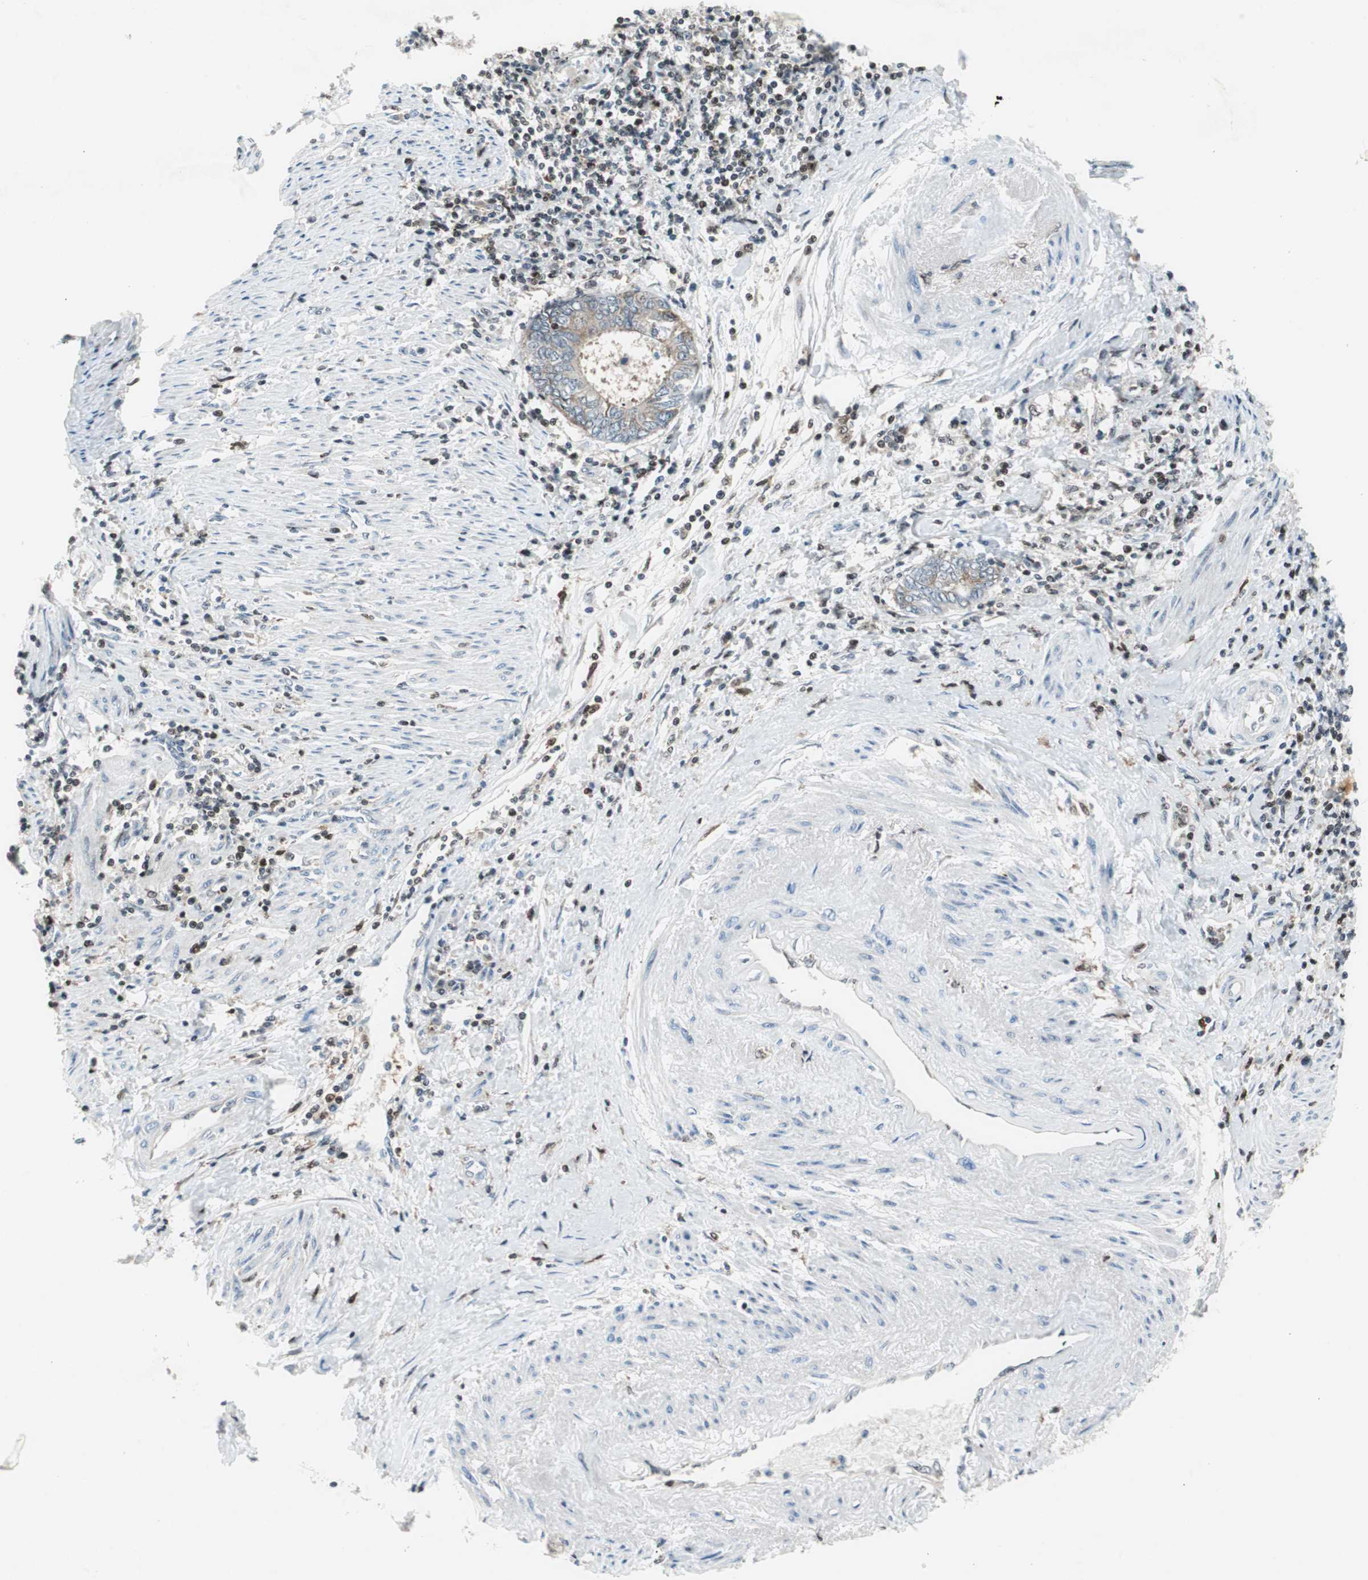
{"staining": {"intensity": "weak", "quantity": ">75%", "location": "cytoplasmic/membranous"}, "tissue": "endometrial cancer", "cell_type": "Tumor cells", "image_type": "cancer", "snomed": [{"axis": "morphology", "description": "Adenocarcinoma, NOS"}, {"axis": "topography", "description": "Uterus"}, {"axis": "topography", "description": "Endometrium"}], "caption": "Approximately >75% of tumor cells in human endometrial cancer (adenocarcinoma) demonstrate weak cytoplasmic/membranous protein expression as visualized by brown immunohistochemical staining.", "gene": "RGS10", "patient": {"sex": "female", "age": 70}}